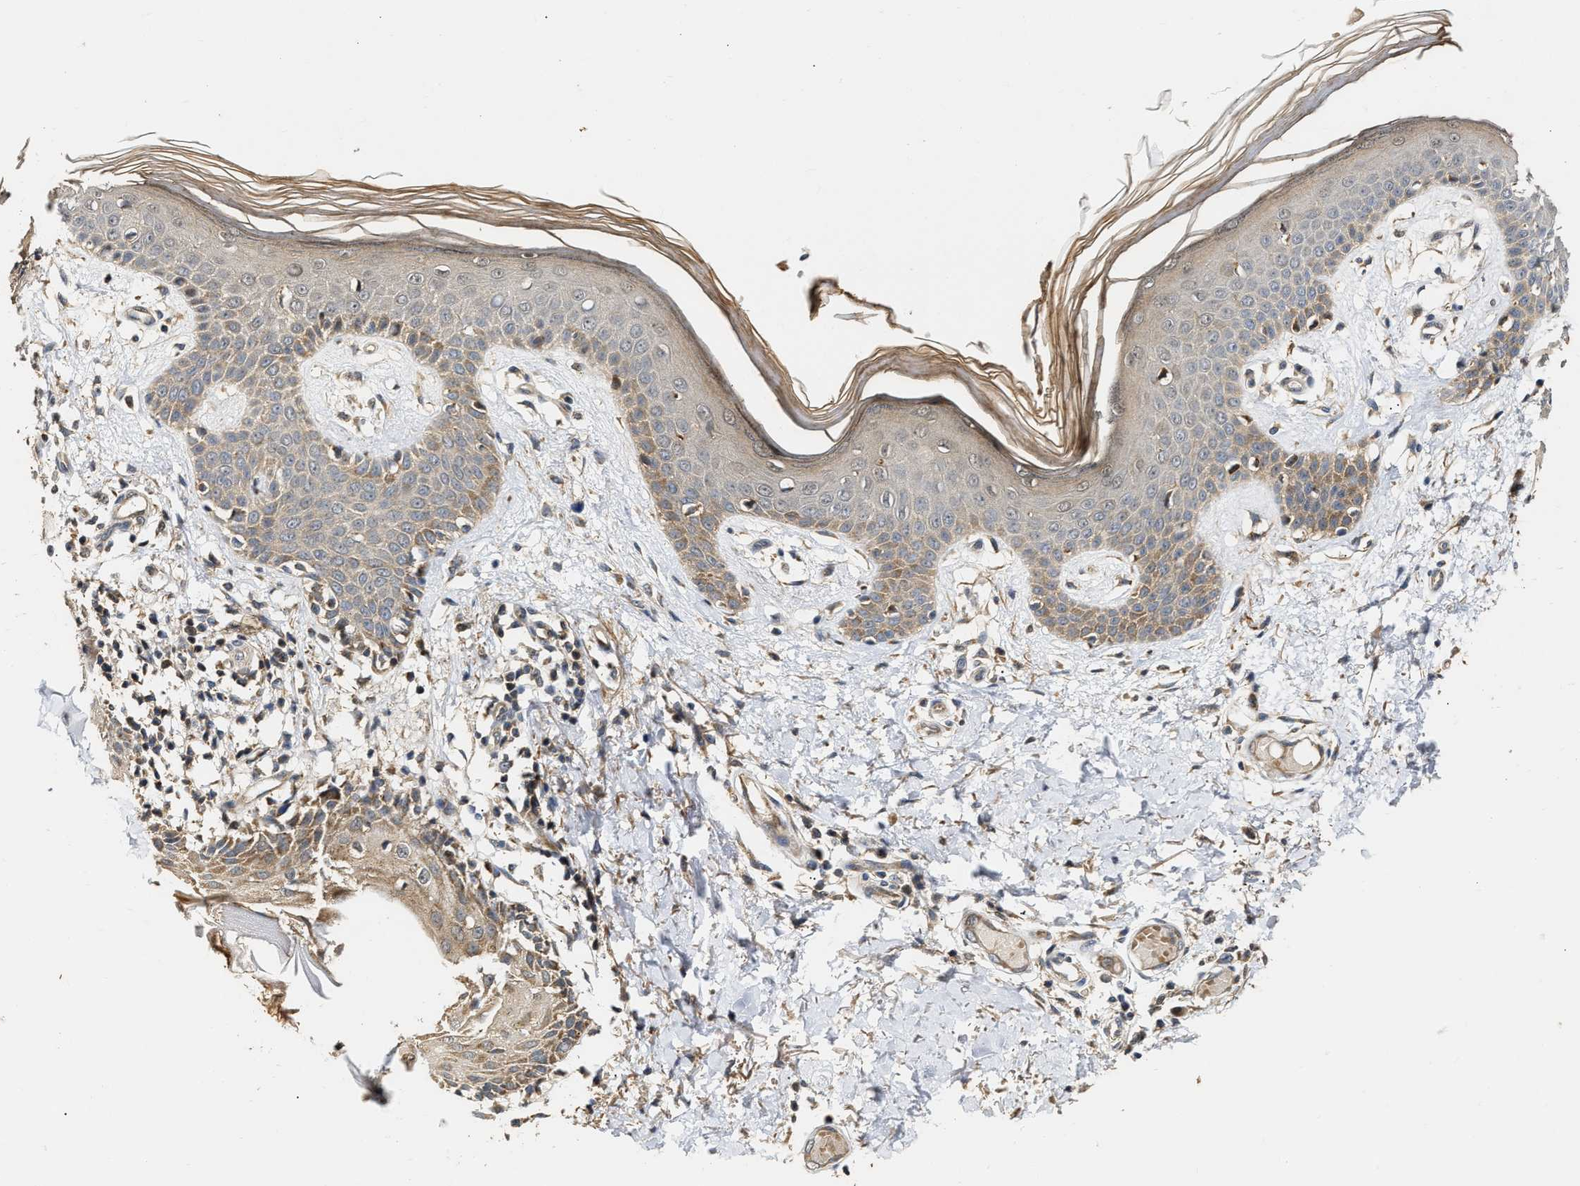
{"staining": {"intensity": "moderate", "quantity": ">75%", "location": "cytoplasmic/membranous"}, "tissue": "skin", "cell_type": "Fibroblasts", "image_type": "normal", "snomed": [{"axis": "morphology", "description": "Normal tissue, NOS"}, {"axis": "topography", "description": "Skin"}], "caption": "Protein expression analysis of unremarkable human skin reveals moderate cytoplasmic/membranous expression in about >75% of fibroblasts. Ihc stains the protein in brown and the nuclei are stained blue.", "gene": "EXTL2", "patient": {"sex": "male", "age": 53}}